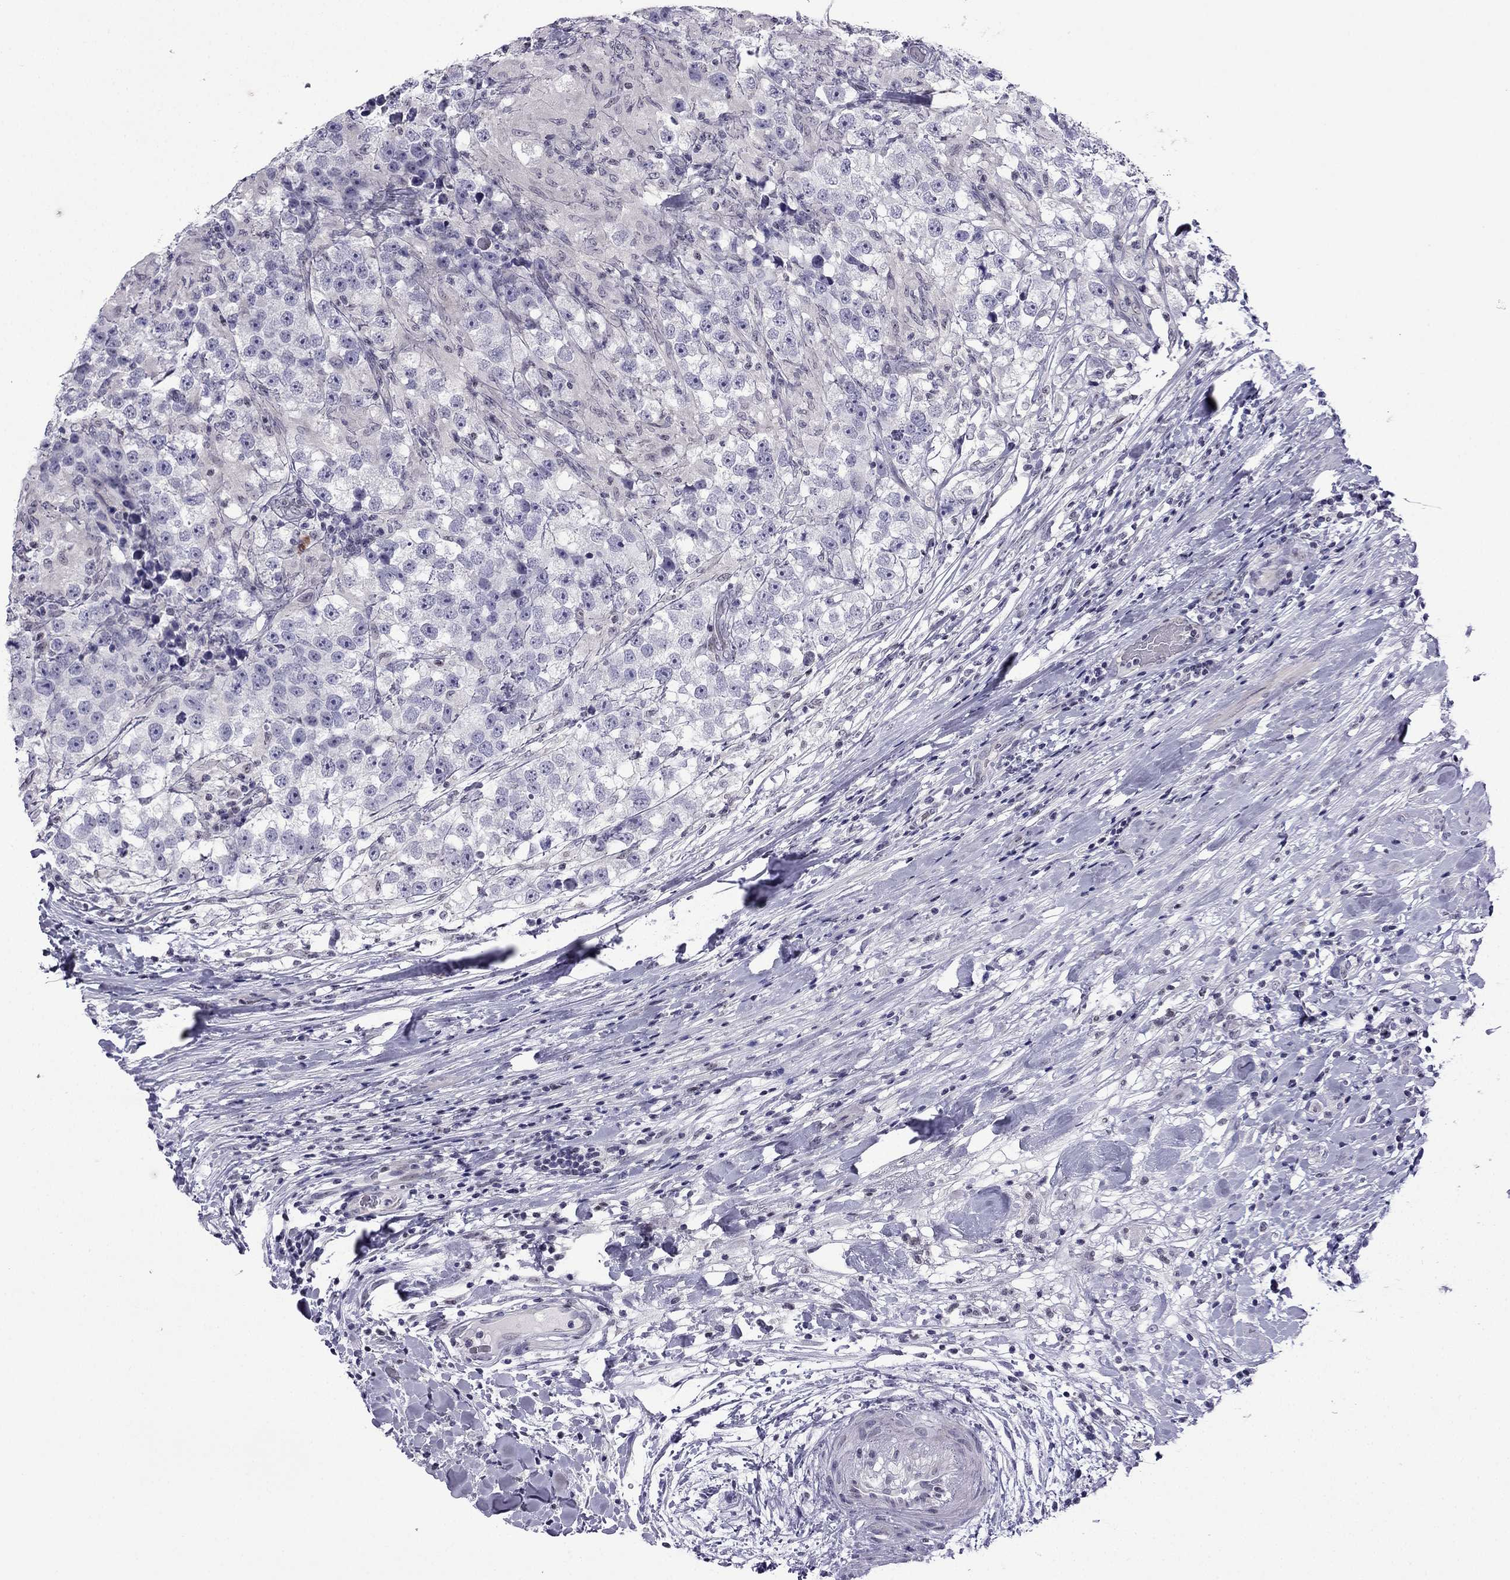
{"staining": {"intensity": "negative", "quantity": "none", "location": "none"}, "tissue": "testis cancer", "cell_type": "Tumor cells", "image_type": "cancer", "snomed": [{"axis": "morphology", "description": "Seminoma, NOS"}, {"axis": "topography", "description": "Testis"}], "caption": "There is no significant expression in tumor cells of testis seminoma. The staining was performed using DAB to visualize the protein expression in brown, while the nuclei were stained in blue with hematoxylin (Magnification: 20x).", "gene": "POM121L12", "patient": {"sex": "male", "age": 46}}